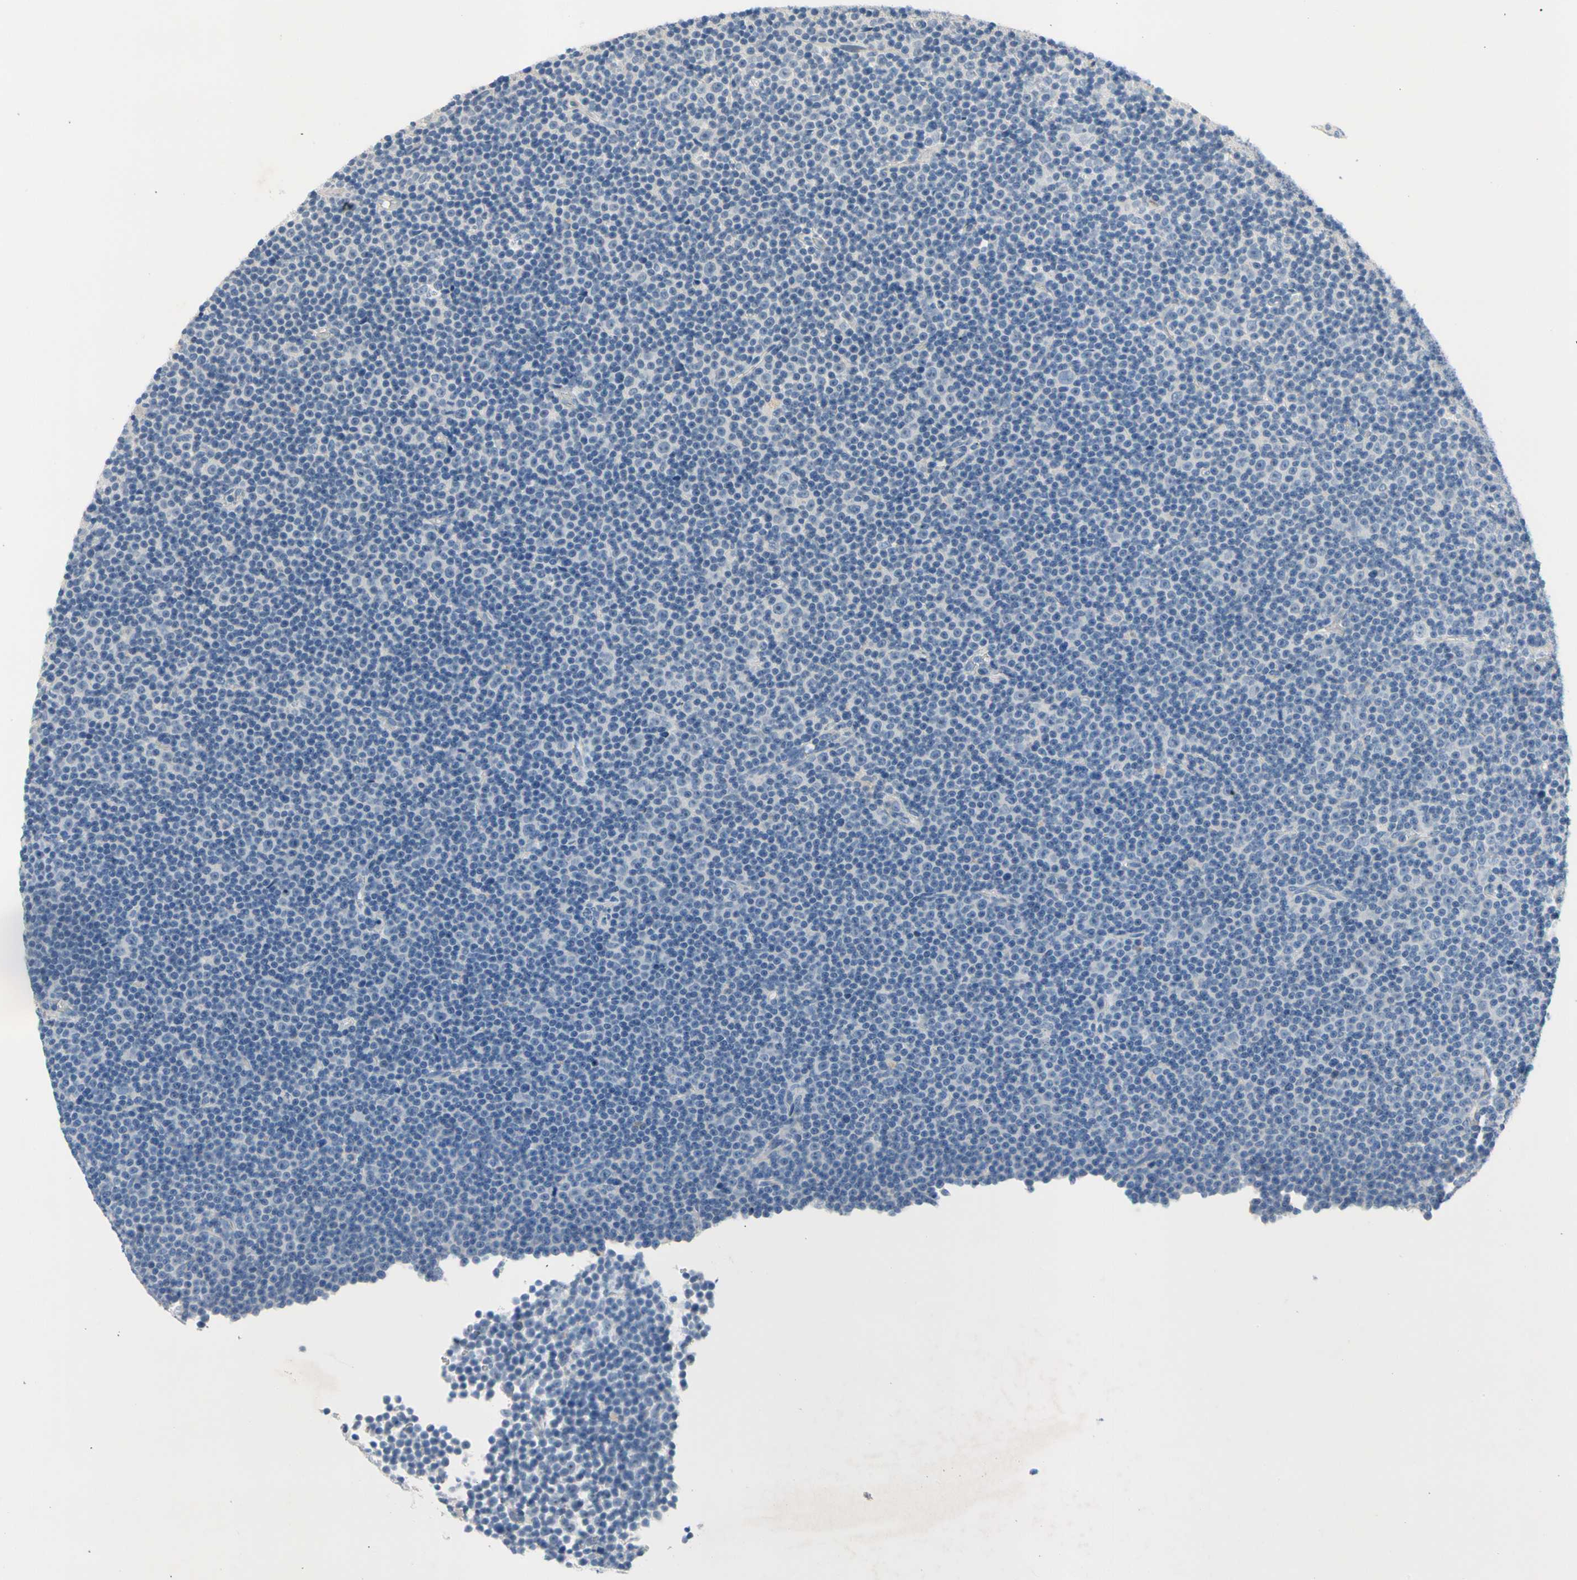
{"staining": {"intensity": "negative", "quantity": "none", "location": "none"}, "tissue": "lymphoma", "cell_type": "Tumor cells", "image_type": "cancer", "snomed": [{"axis": "morphology", "description": "Malignant lymphoma, non-Hodgkin's type, Low grade"}, {"axis": "topography", "description": "Lymph node"}], "caption": "IHC of low-grade malignant lymphoma, non-Hodgkin's type exhibits no positivity in tumor cells.", "gene": "MARK1", "patient": {"sex": "female", "age": 67}}